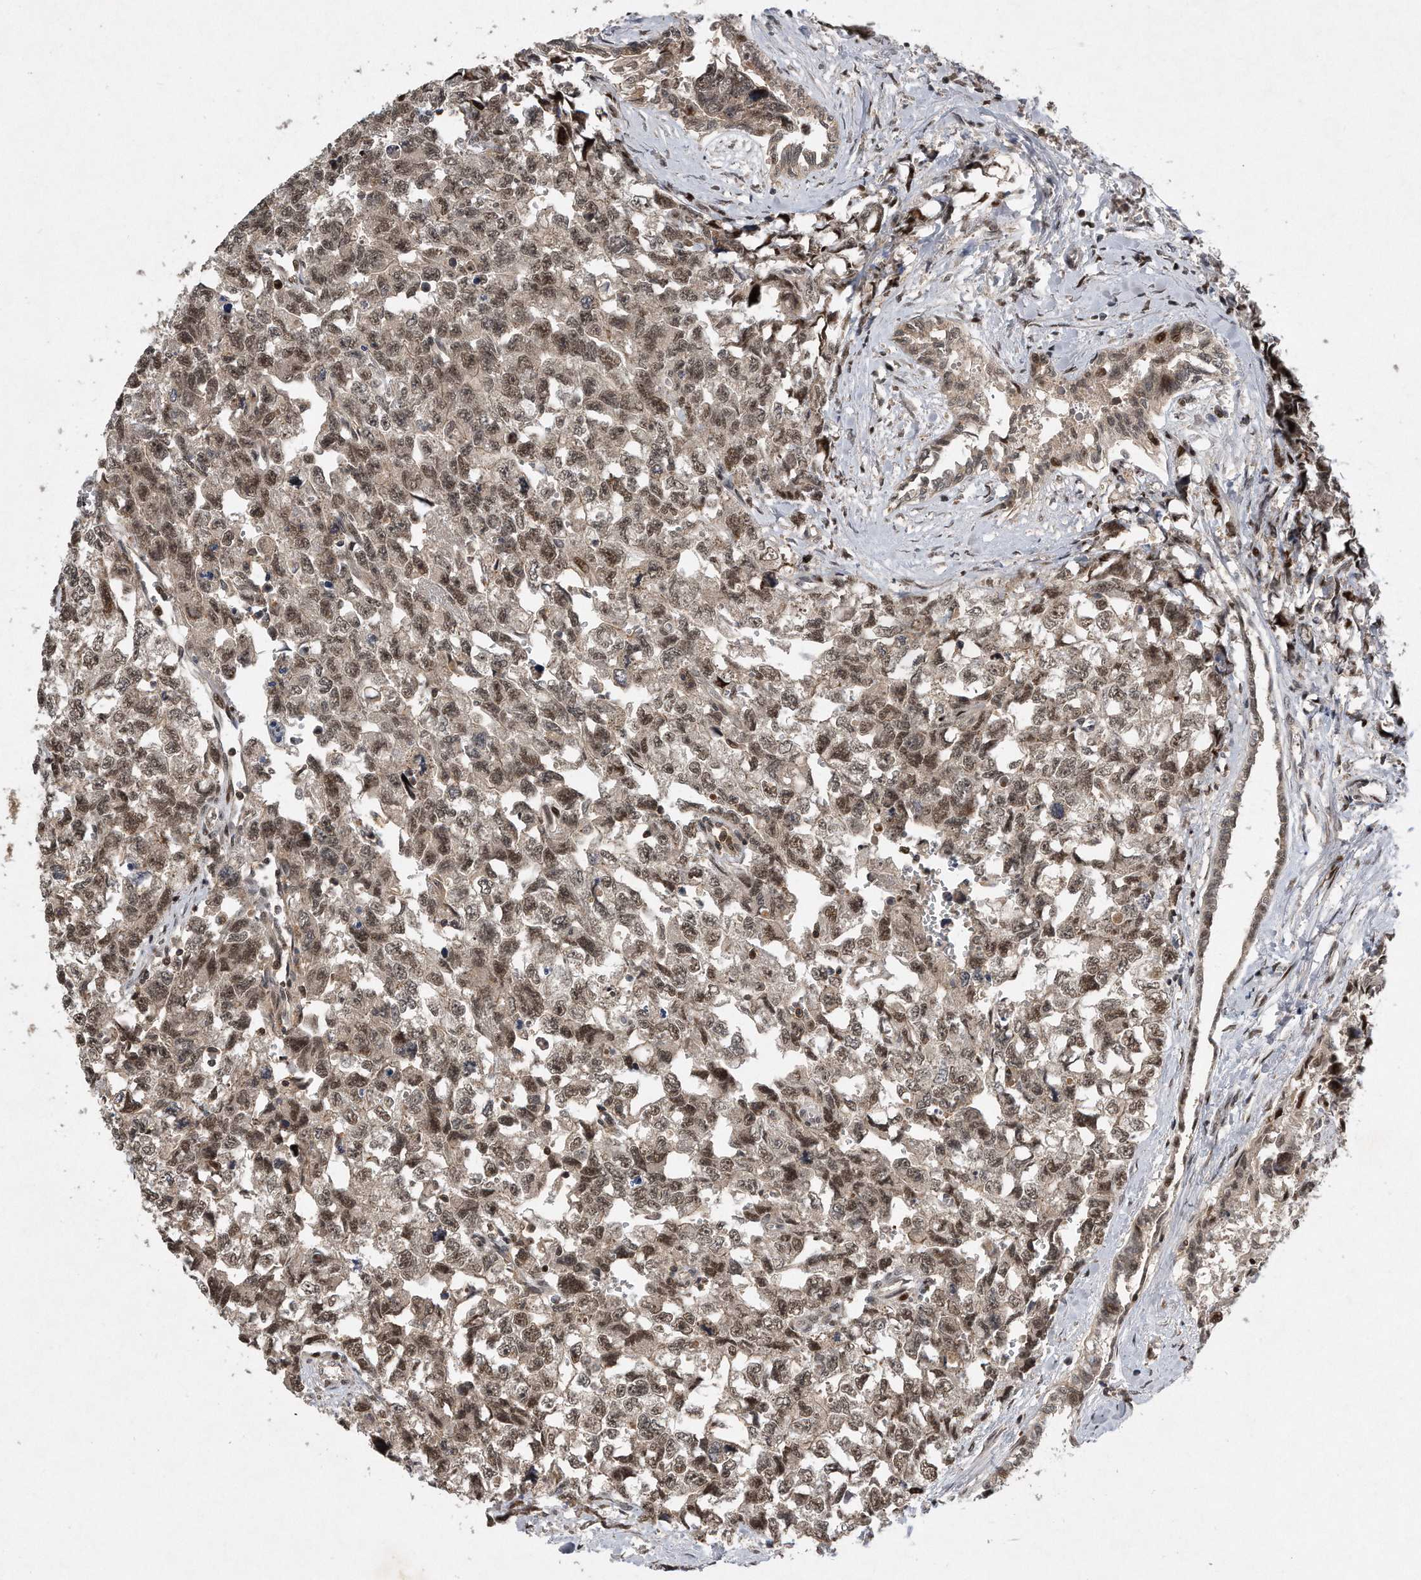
{"staining": {"intensity": "moderate", "quantity": ">75%", "location": "nuclear"}, "tissue": "testis cancer", "cell_type": "Tumor cells", "image_type": "cancer", "snomed": [{"axis": "morphology", "description": "Carcinoma, Embryonal, NOS"}, {"axis": "topography", "description": "Testis"}], "caption": "An image showing moderate nuclear staining in approximately >75% of tumor cells in testis cancer (embryonal carcinoma), as visualized by brown immunohistochemical staining.", "gene": "PGBD2", "patient": {"sex": "male", "age": 31}}